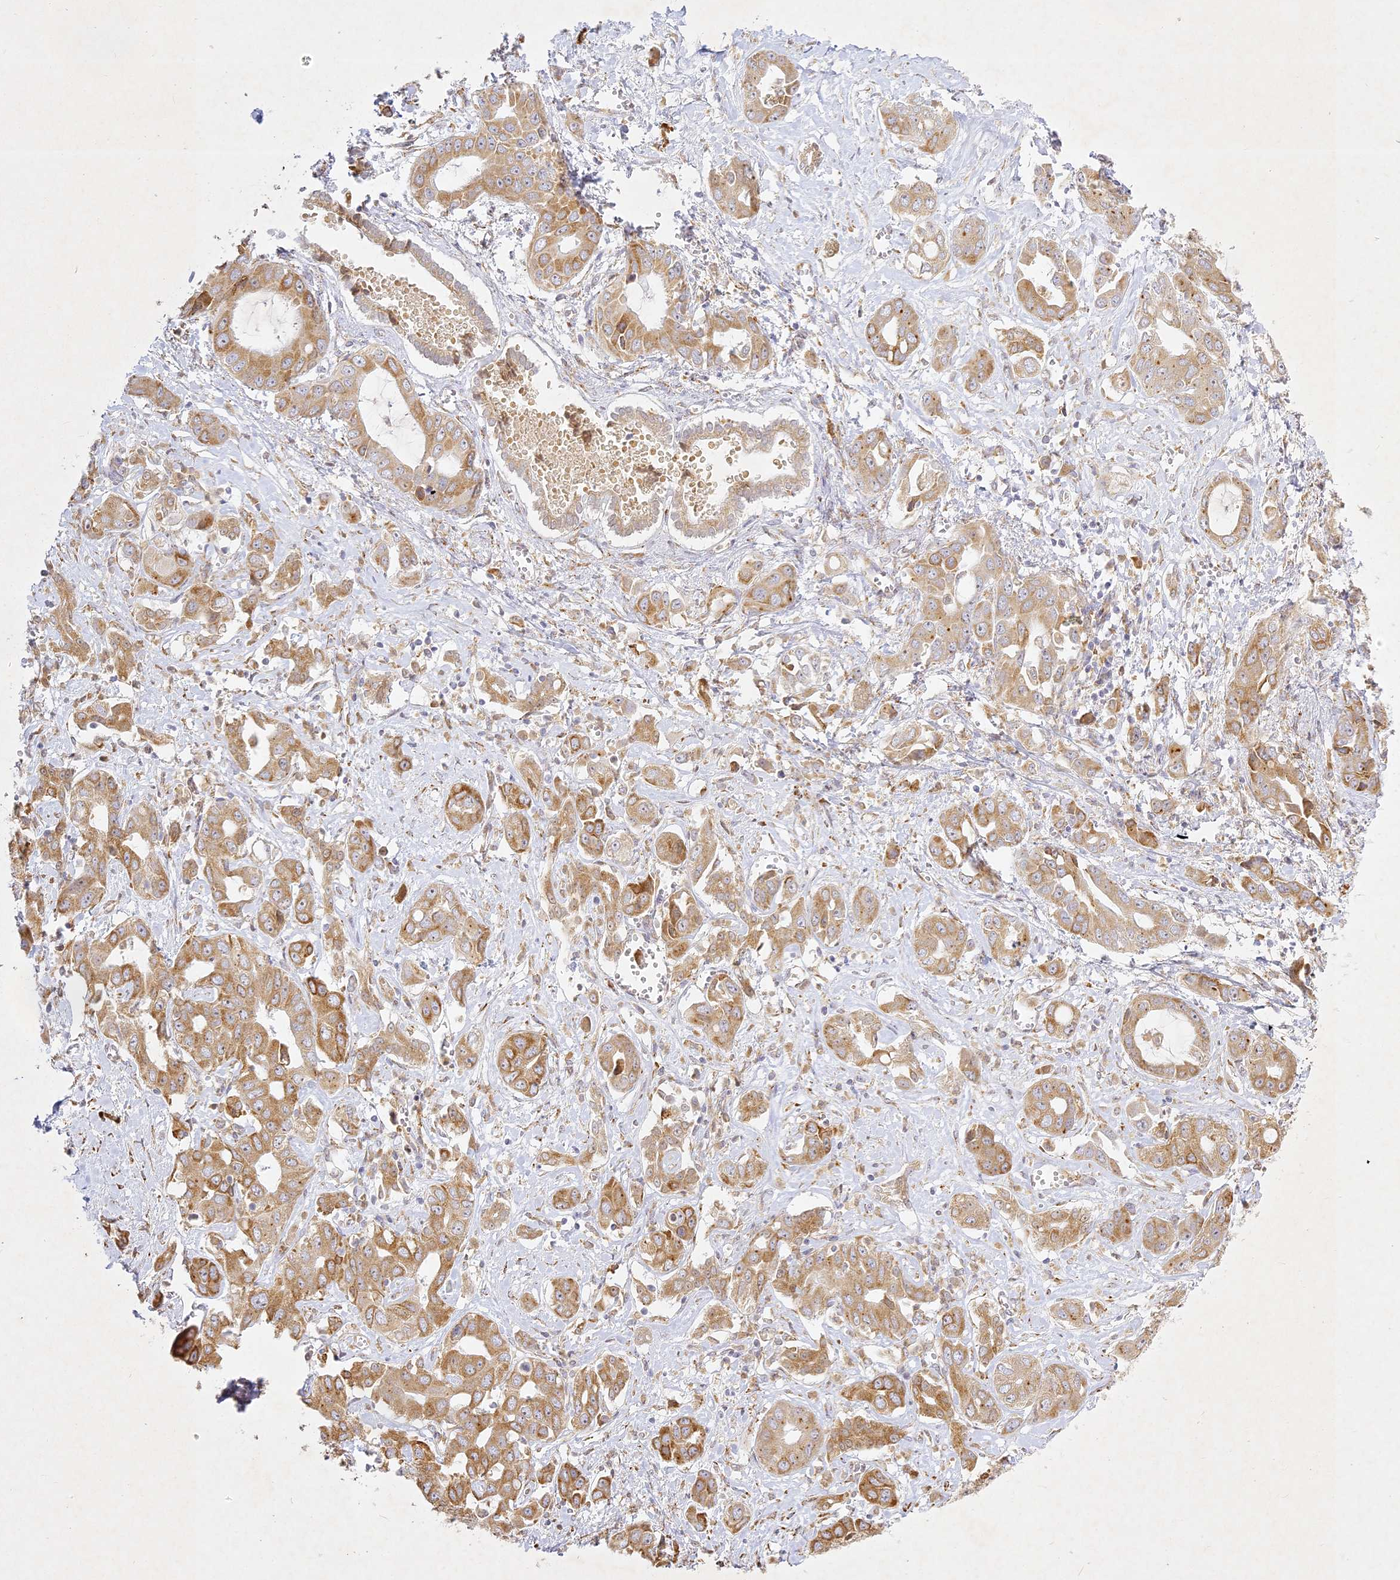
{"staining": {"intensity": "moderate", "quantity": ">75%", "location": "cytoplasmic/membranous"}, "tissue": "liver cancer", "cell_type": "Tumor cells", "image_type": "cancer", "snomed": [{"axis": "morphology", "description": "Cholangiocarcinoma"}, {"axis": "topography", "description": "Liver"}], "caption": "IHC (DAB) staining of liver cancer shows moderate cytoplasmic/membranous protein expression in approximately >75% of tumor cells.", "gene": "SLC30A5", "patient": {"sex": "female", "age": 52}}